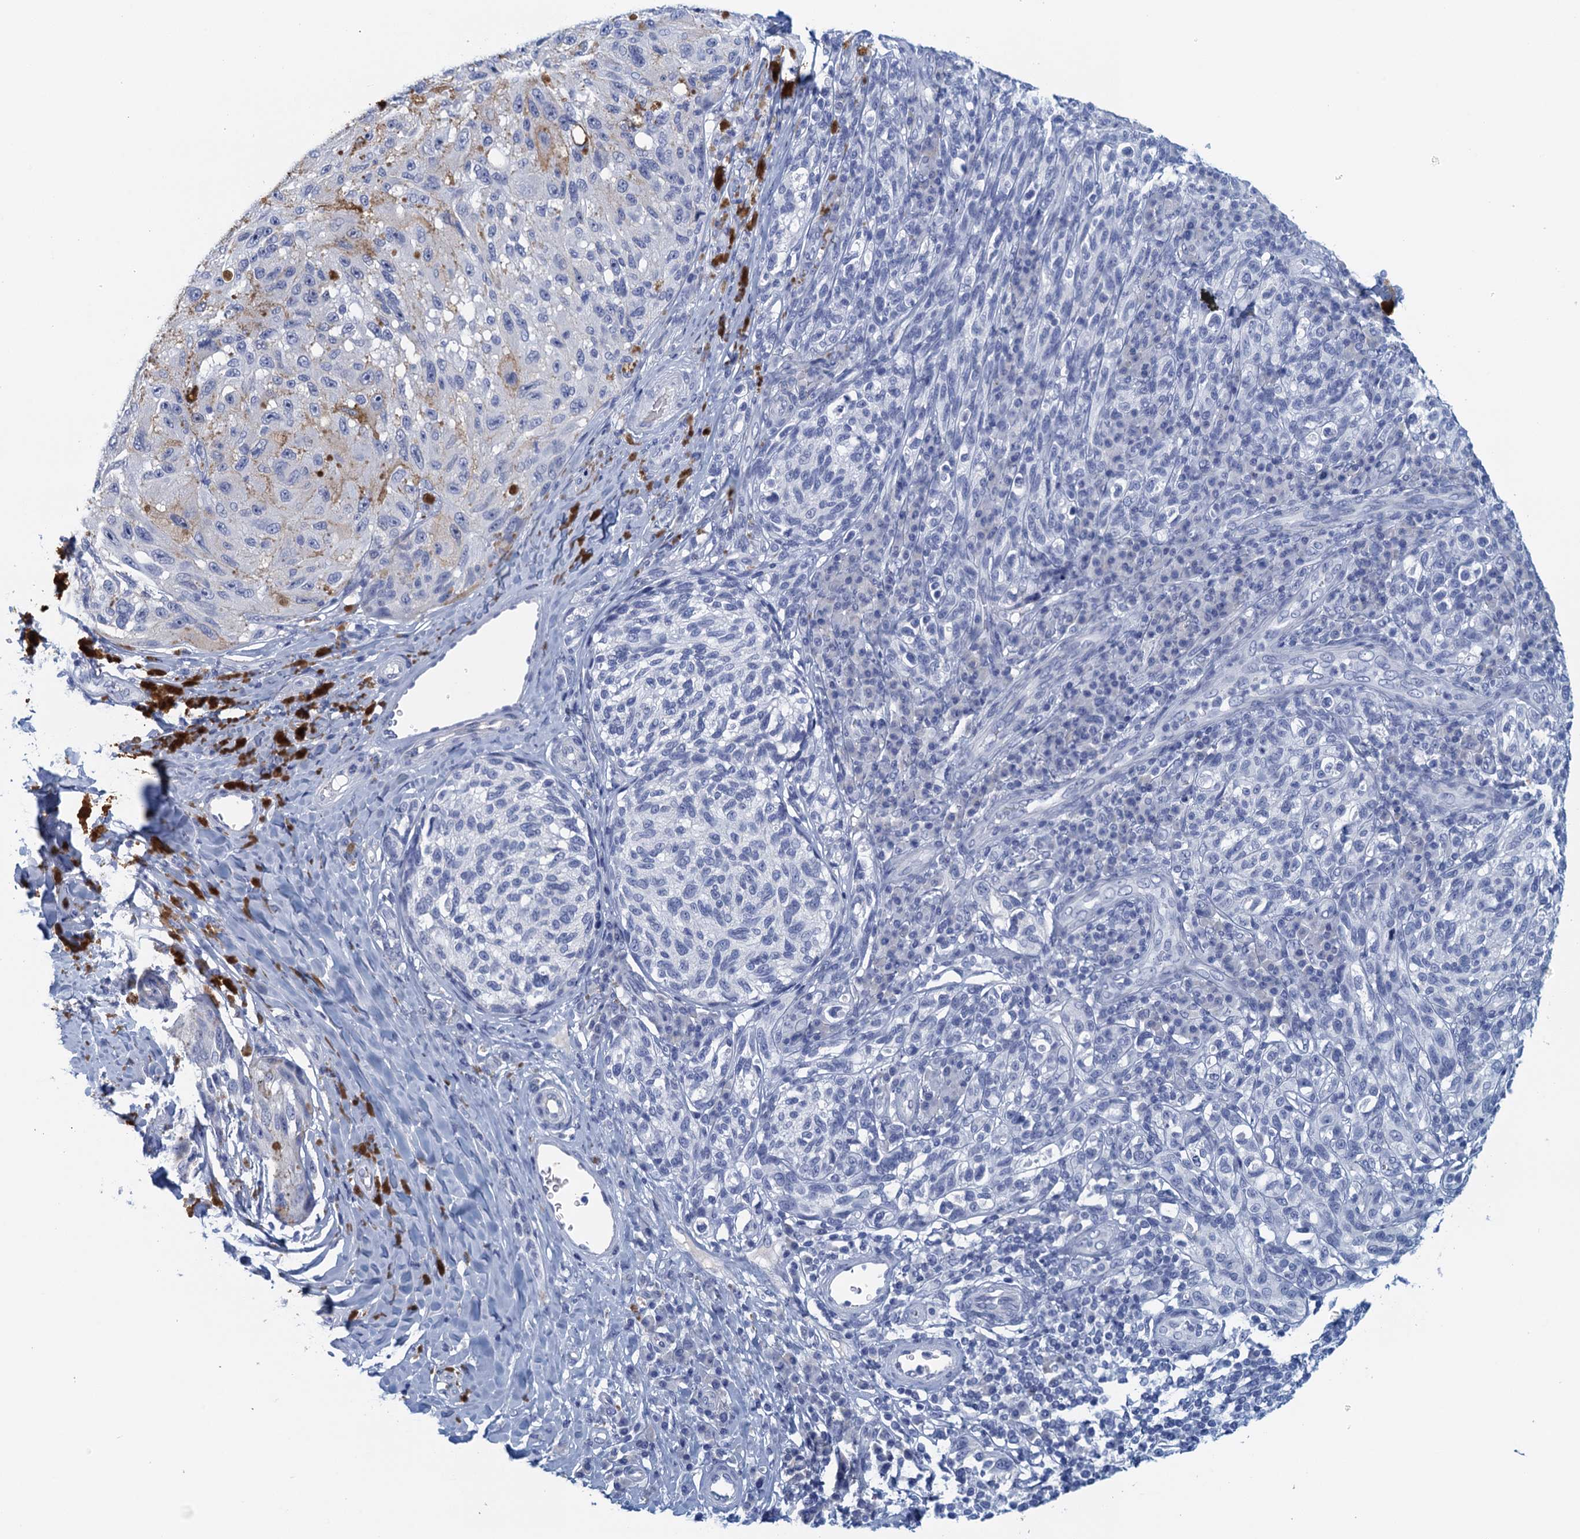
{"staining": {"intensity": "negative", "quantity": "none", "location": "none"}, "tissue": "melanoma", "cell_type": "Tumor cells", "image_type": "cancer", "snomed": [{"axis": "morphology", "description": "Malignant melanoma, NOS"}, {"axis": "topography", "description": "Skin"}], "caption": "Immunohistochemistry (IHC) image of neoplastic tissue: melanoma stained with DAB shows no significant protein staining in tumor cells. (DAB (3,3'-diaminobenzidine) immunohistochemistry (IHC) visualized using brightfield microscopy, high magnification).", "gene": "CYP51A1", "patient": {"sex": "female", "age": 73}}